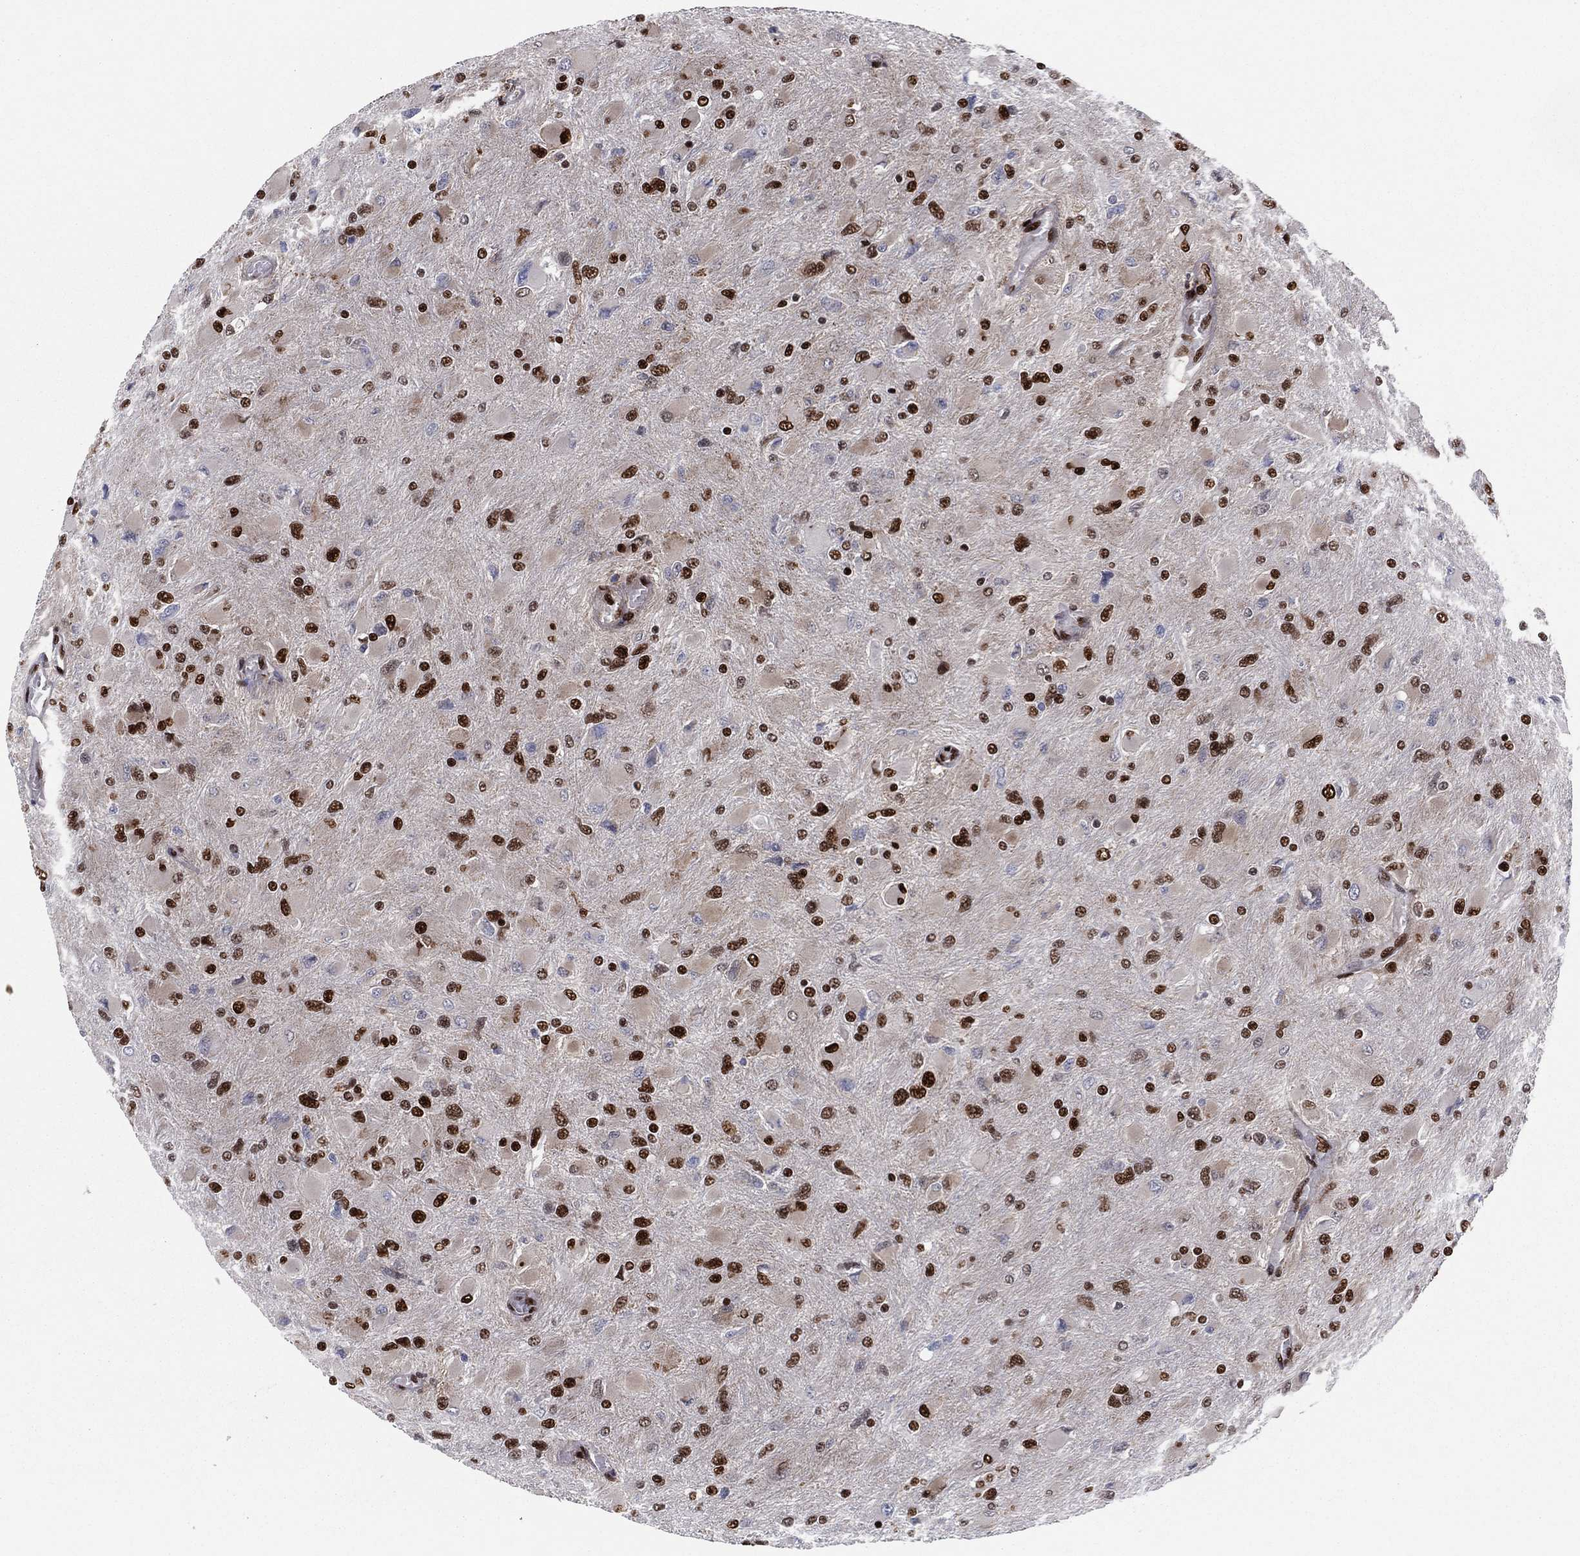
{"staining": {"intensity": "strong", "quantity": ">75%", "location": "nuclear"}, "tissue": "glioma", "cell_type": "Tumor cells", "image_type": "cancer", "snomed": [{"axis": "morphology", "description": "Glioma, malignant, High grade"}, {"axis": "topography", "description": "Cerebral cortex"}], "caption": "Glioma was stained to show a protein in brown. There is high levels of strong nuclear expression in approximately >75% of tumor cells.", "gene": "TP53BP1", "patient": {"sex": "female", "age": 36}}